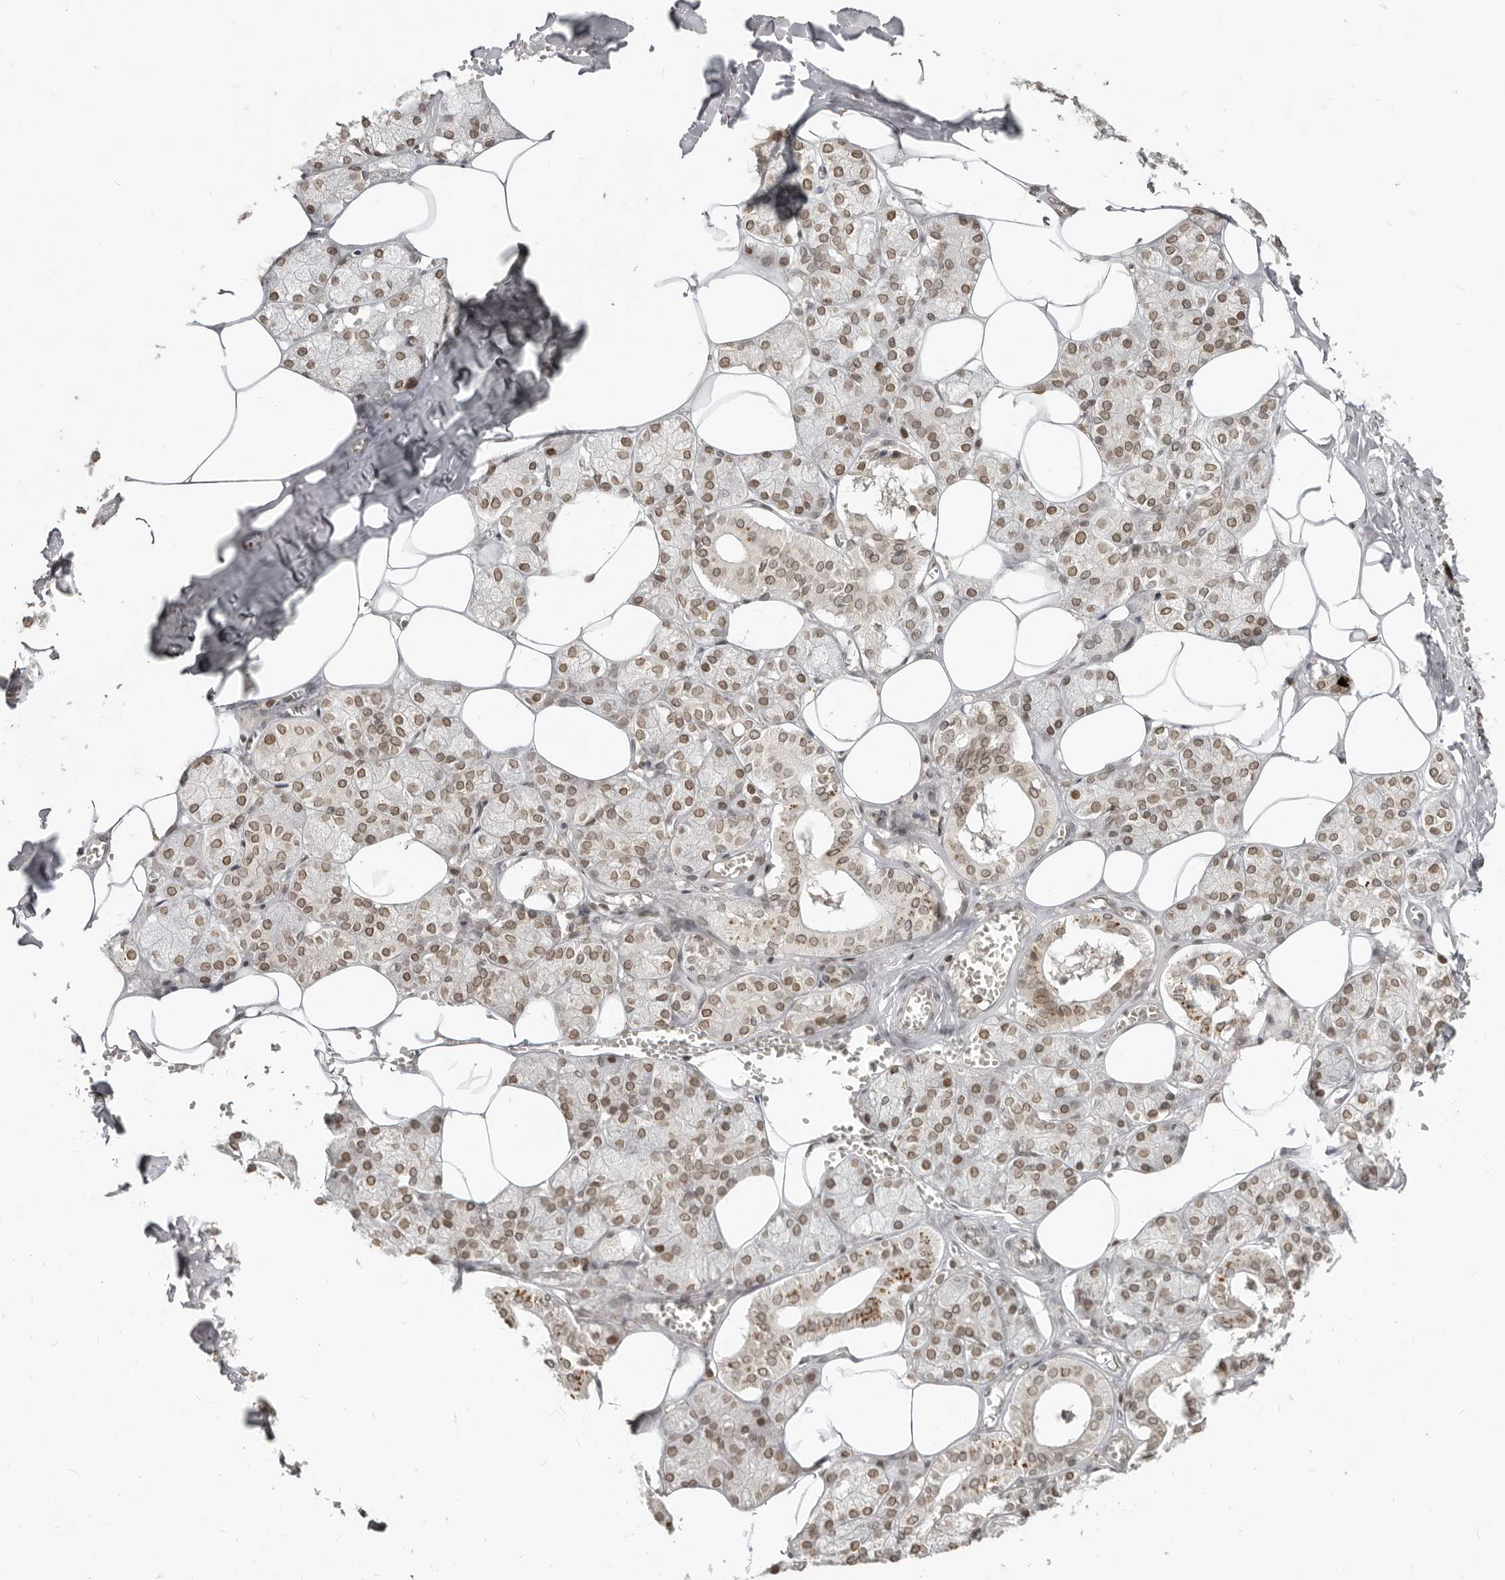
{"staining": {"intensity": "moderate", "quantity": ">75%", "location": "cytoplasmic/membranous,nuclear"}, "tissue": "salivary gland", "cell_type": "Glandular cells", "image_type": "normal", "snomed": [{"axis": "morphology", "description": "Normal tissue, NOS"}, {"axis": "topography", "description": "Salivary gland"}], "caption": "Salivary gland stained with a brown dye shows moderate cytoplasmic/membranous,nuclear positive staining in about >75% of glandular cells.", "gene": "NUP153", "patient": {"sex": "male", "age": 62}}